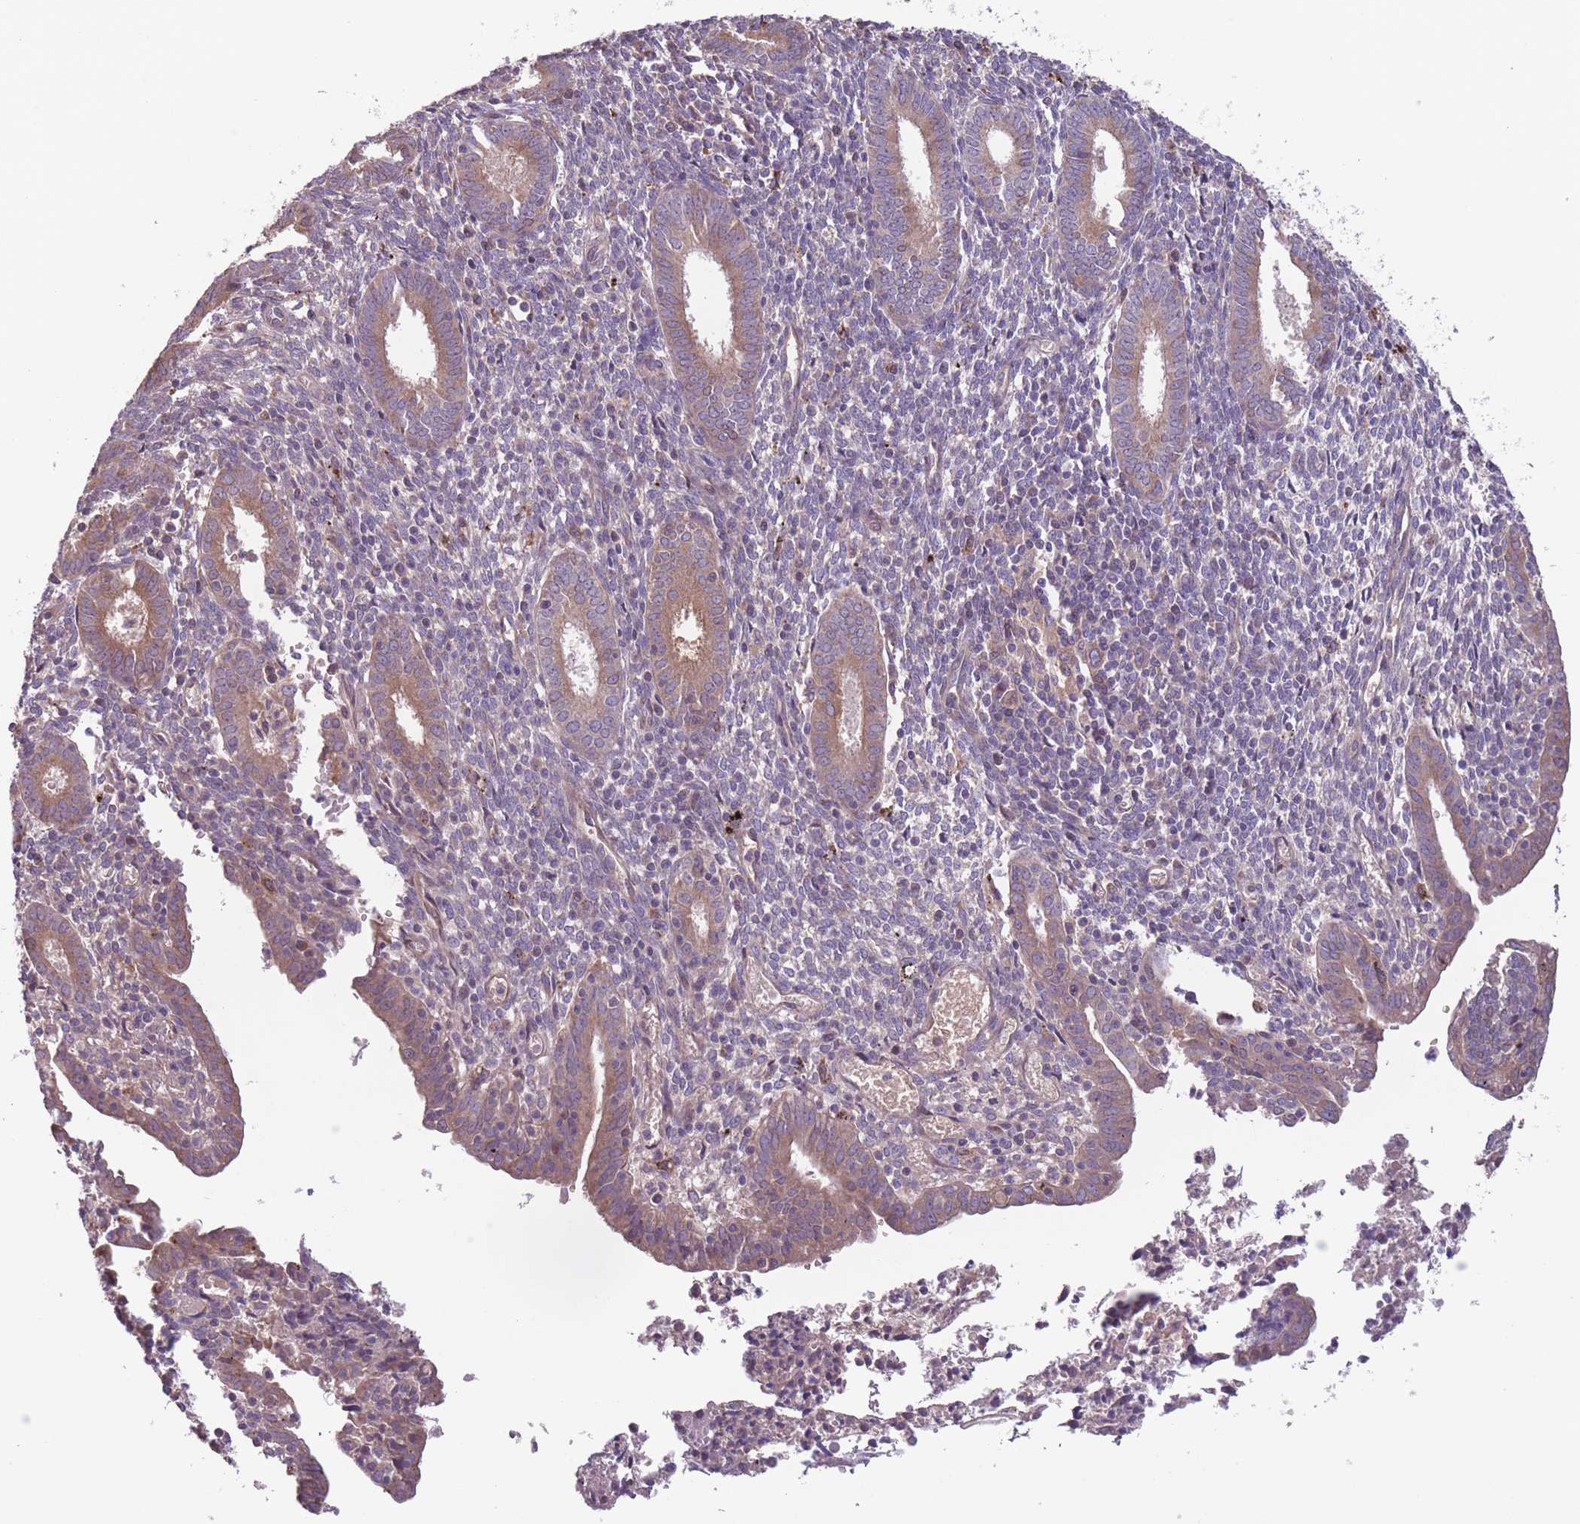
{"staining": {"intensity": "negative", "quantity": "none", "location": "none"}, "tissue": "endometrium", "cell_type": "Cells in endometrial stroma", "image_type": "normal", "snomed": [{"axis": "morphology", "description": "Normal tissue, NOS"}, {"axis": "topography", "description": "Endometrium"}], "caption": "DAB immunohistochemical staining of unremarkable human endometrium demonstrates no significant positivity in cells in endometrial stroma. (Stains: DAB (3,3'-diaminobenzidine) immunohistochemistry with hematoxylin counter stain, Microscopy: brightfield microscopy at high magnification).", "gene": "ITPKC", "patient": {"sex": "female", "age": 41}}